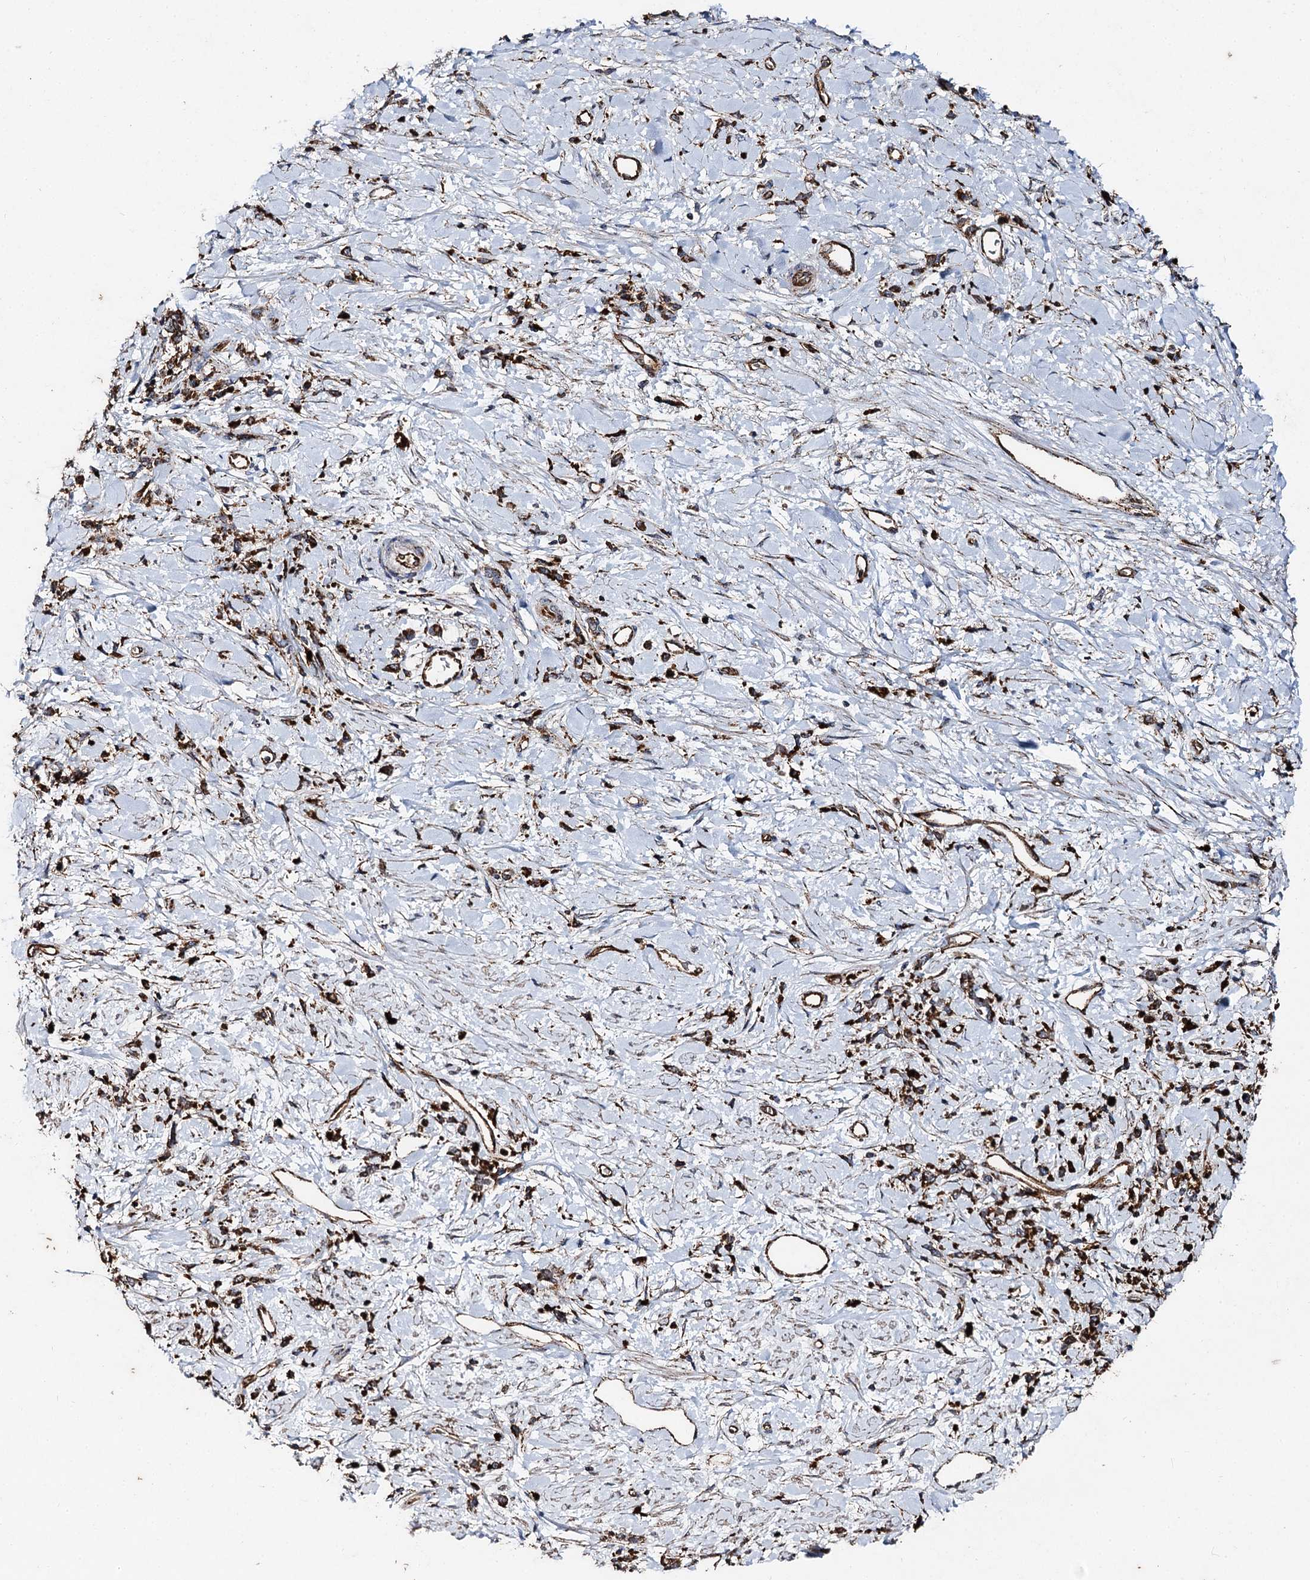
{"staining": {"intensity": "strong", "quantity": ">75%", "location": "cytoplasmic/membranous"}, "tissue": "stomach cancer", "cell_type": "Tumor cells", "image_type": "cancer", "snomed": [{"axis": "morphology", "description": "Adenocarcinoma, NOS"}, {"axis": "topography", "description": "Stomach"}], "caption": "Adenocarcinoma (stomach) was stained to show a protein in brown. There is high levels of strong cytoplasmic/membranous positivity in about >75% of tumor cells. Using DAB (3,3'-diaminobenzidine) (brown) and hematoxylin (blue) stains, captured at high magnification using brightfield microscopy.", "gene": "GBA1", "patient": {"sex": "female", "age": 60}}